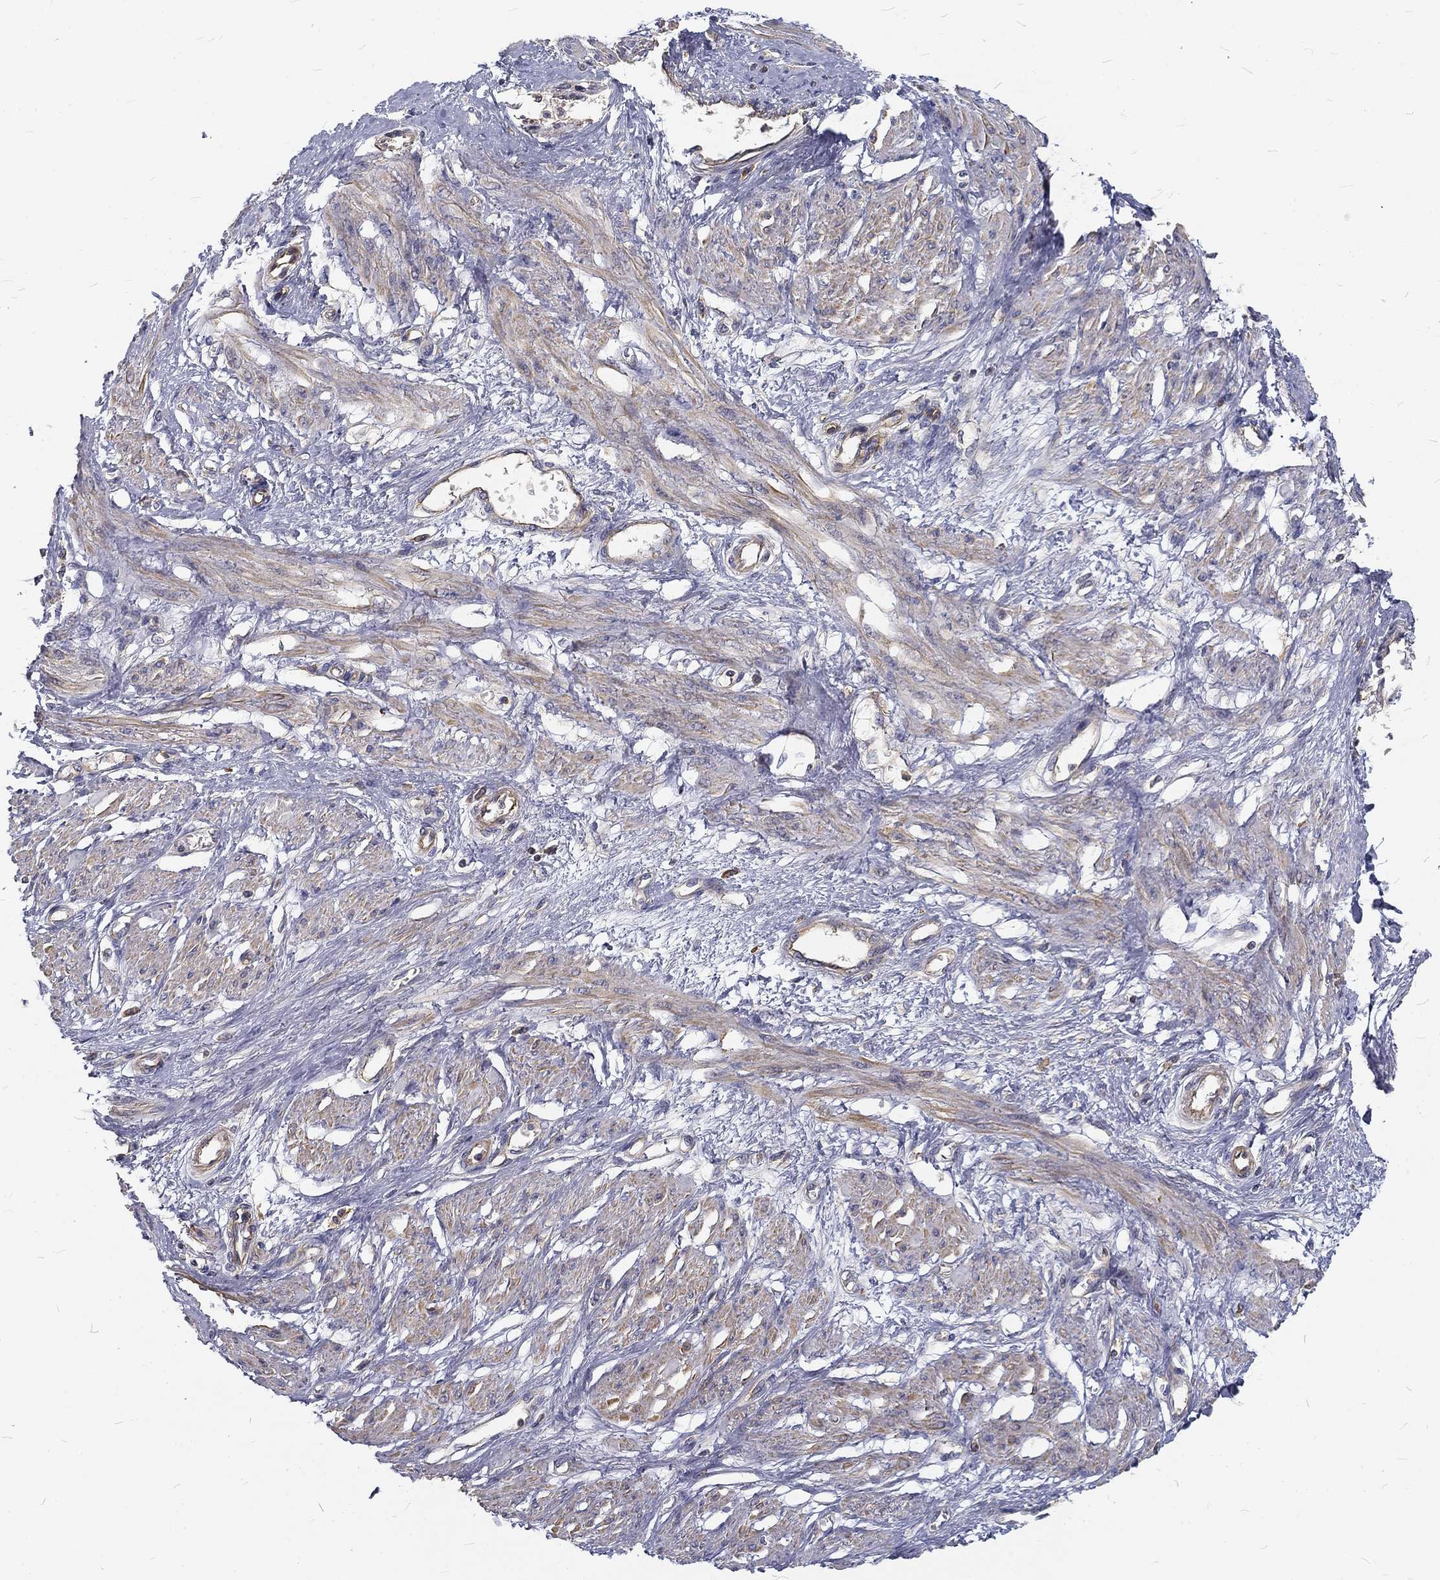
{"staining": {"intensity": "weak", "quantity": ">75%", "location": "cytoplasmic/membranous"}, "tissue": "smooth muscle", "cell_type": "Smooth muscle cells", "image_type": "normal", "snomed": [{"axis": "morphology", "description": "Normal tissue, NOS"}, {"axis": "topography", "description": "Smooth muscle"}, {"axis": "topography", "description": "Uterus"}], "caption": "Immunohistochemical staining of benign smooth muscle displays weak cytoplasmic/membranous protein positivity in approximately >75% of smooth muscle cells.", "gene": "MTMR11", "patient": {"sex": "female", "age": 39}}